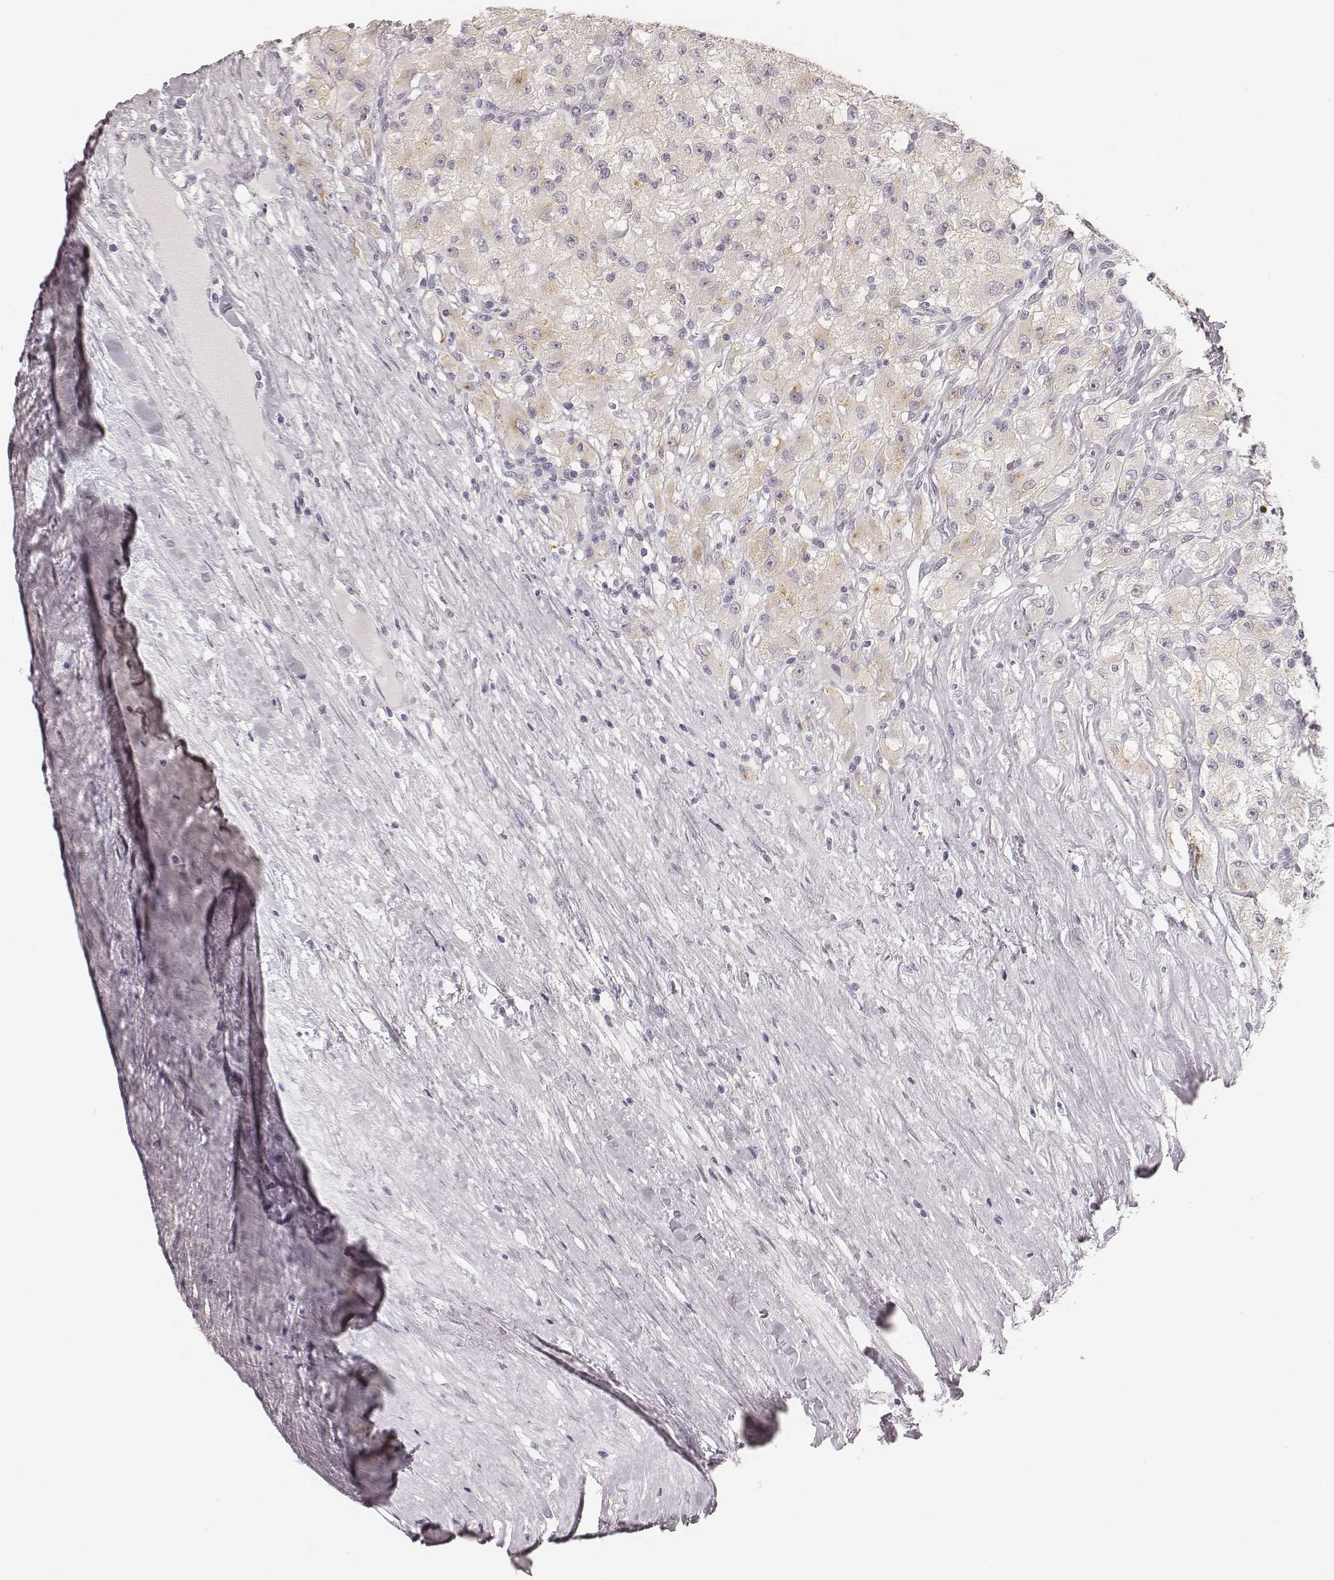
{"staining": {"intensity": "negative", "quantity": "none", "location": "none"}, "tissue": "renal cancer", "cell_type": "Tumor cells", "image_type": "cancer", "snomed": [{"axis": "morphology", "description": "Adenocarcinoma, NOS"}, {"axis": "topography", "description": "Kidney"}], "caption": "Adenocarcinoma (renal) was stained to show a protein in brown. There is no significant positivity in tumor cells.", "gene": "HNF4G", "patient": {"sex": "female", "age": 67}}